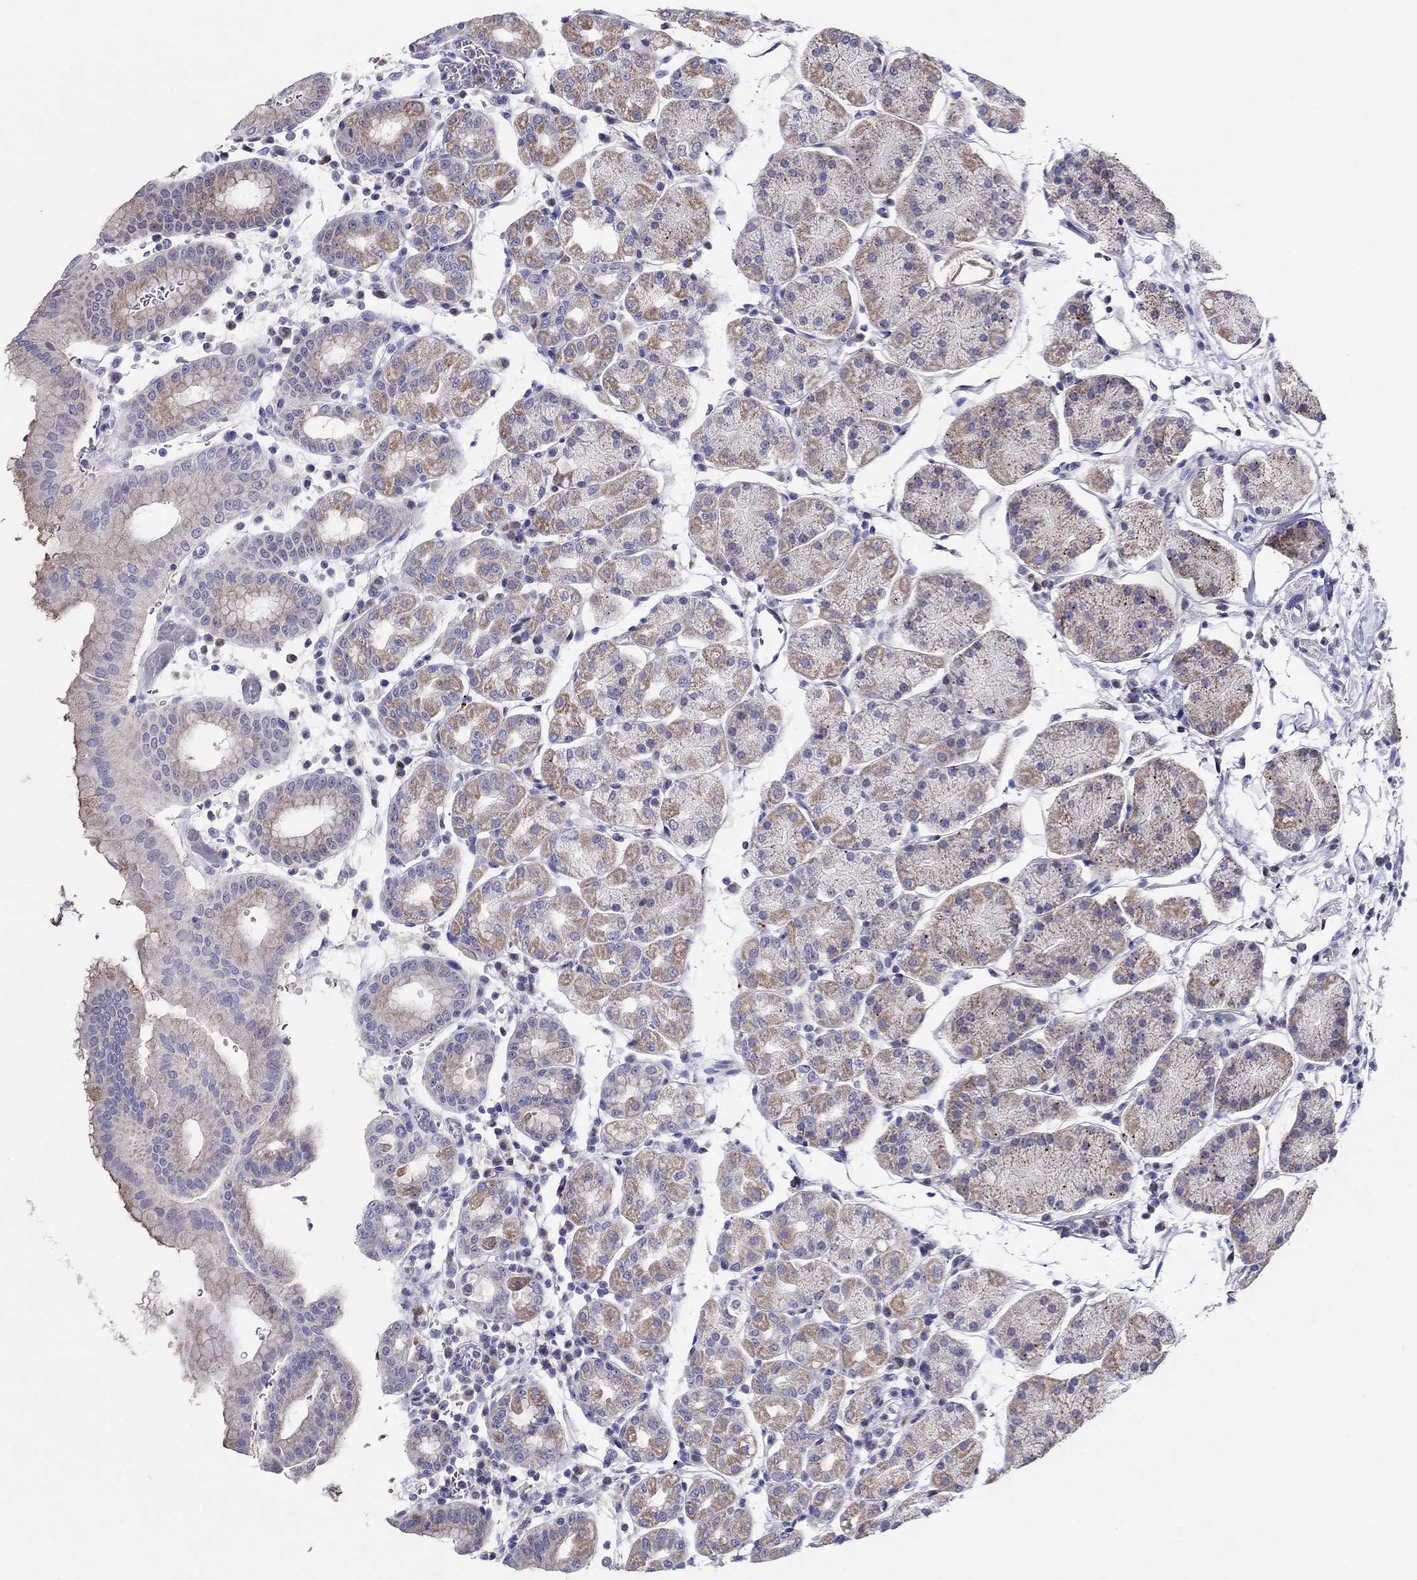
{"staining": {"intensity": "moderate", "quantity": "25%-75%", "location": "cytoplasmic/membranous"}, "tissue": "stomach", "cell_type": "Glandular cells", "image_type": "normal", "snomed": [{"axis": "morphology", "description": "Normal tissue, NOS"}, {"axis": "topography", "description": "Stomach"}], "caption": "Normal stomach was stained to show a protein in brown. There is medium levels of moderate cytoplasmic/membranous expression in about 25%-75% of glandular cells. (DAB (3,3'-diaminobenzidine) IHC, brown staining for protein, blue staining for nuclei).", "gene": "HMX2", "patient": {"sex": "male", "age": 54}}